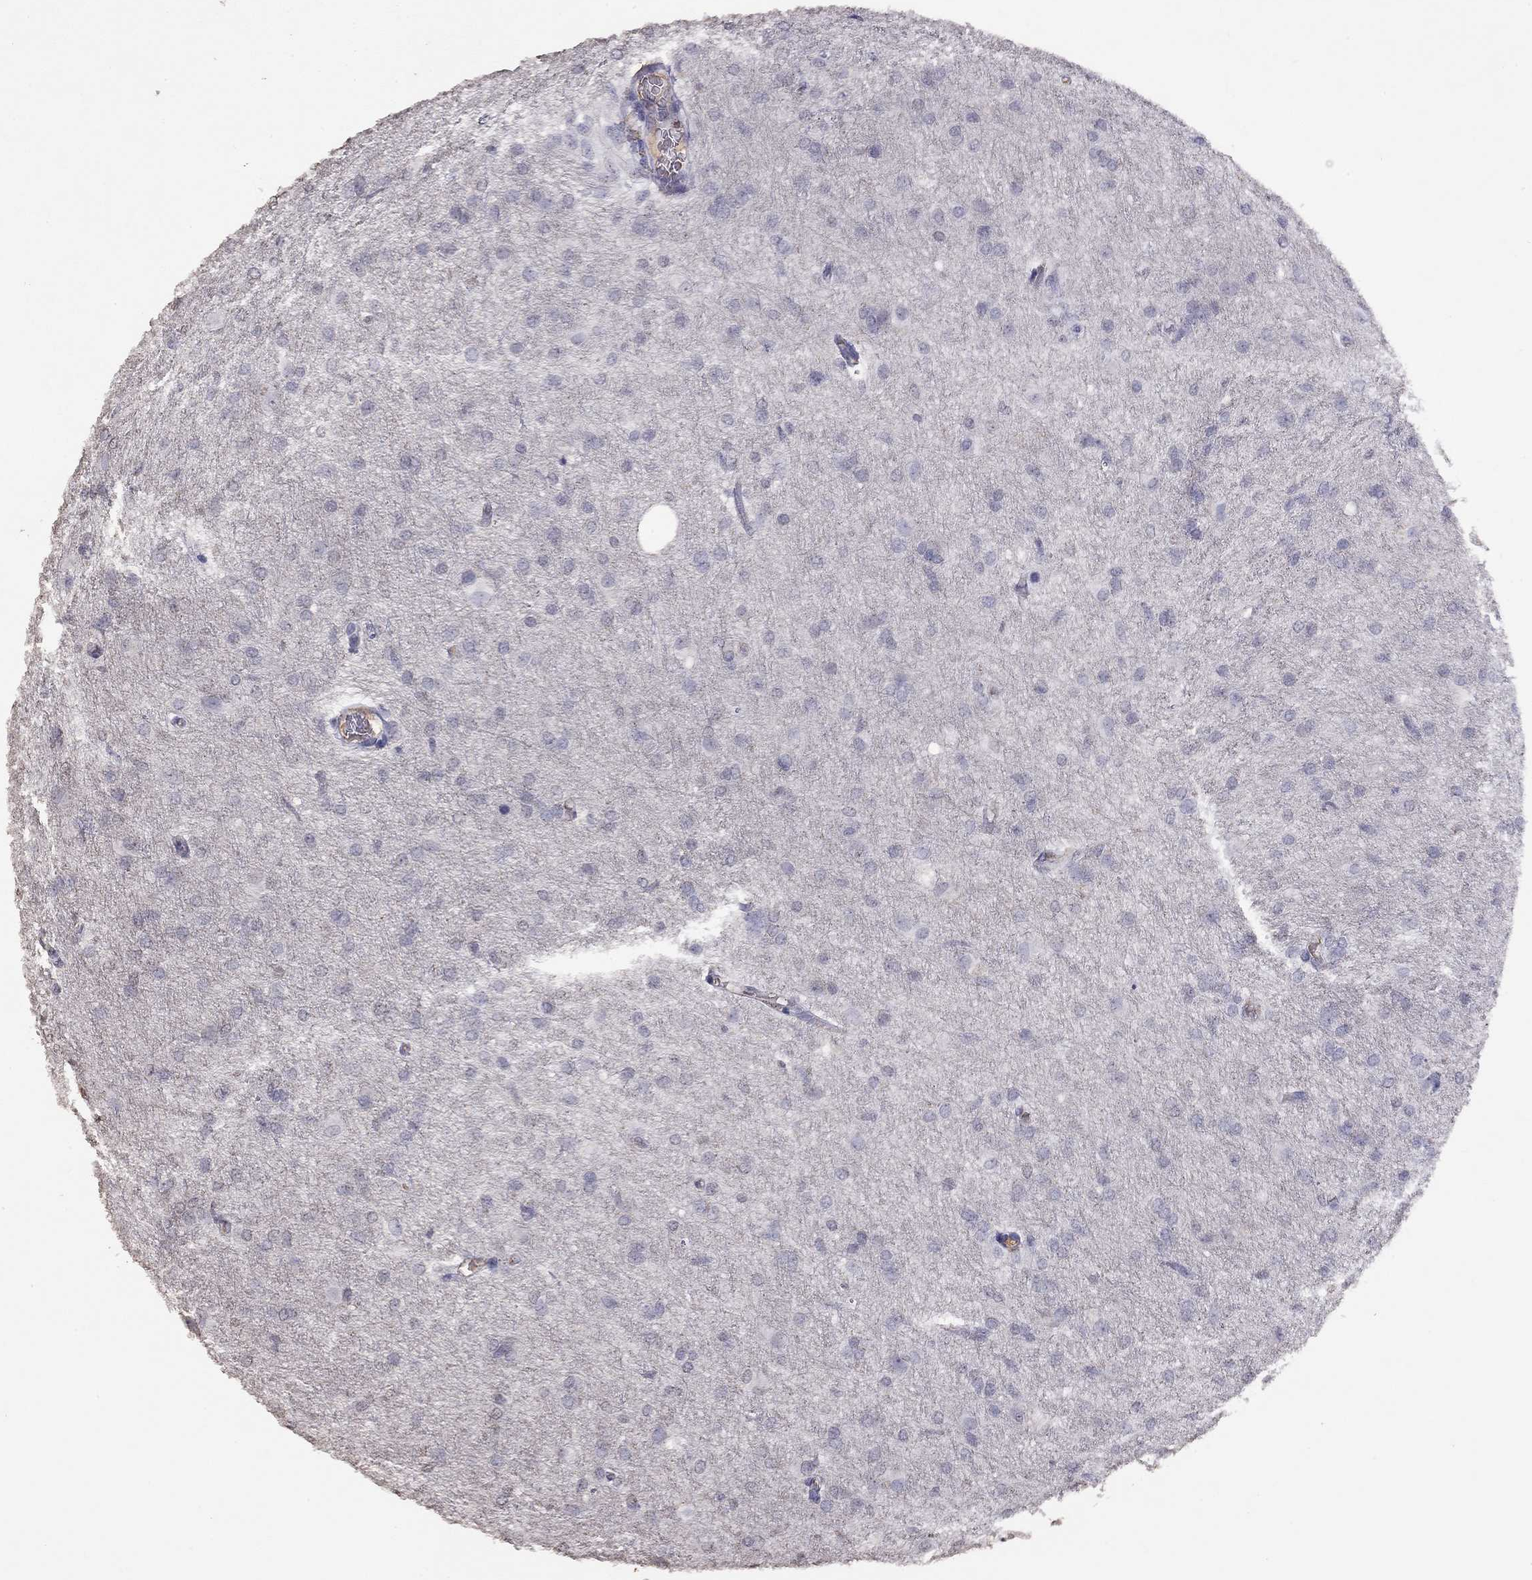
{"staining": {"intensity": "negative", "quantity": "none", "location": "none"}, "tissue": "glioma", "cell_type": "Tumor cells", "image_type": "cancer", "snomed": [{"axis": "morphology", "description": "Glioma, malignant, High grade"}, {"axis": "topography", "description": "Brain"}], "caption": "This photomicrograph is of malignant glioma (high-grade) stained with immunohistochemistry to label a protein in brown with the nuclei are counter-stained blue. There is no staining in tumor cells.", "gene": "SUN3", "patient": {"sex": "male", "age": 68}}